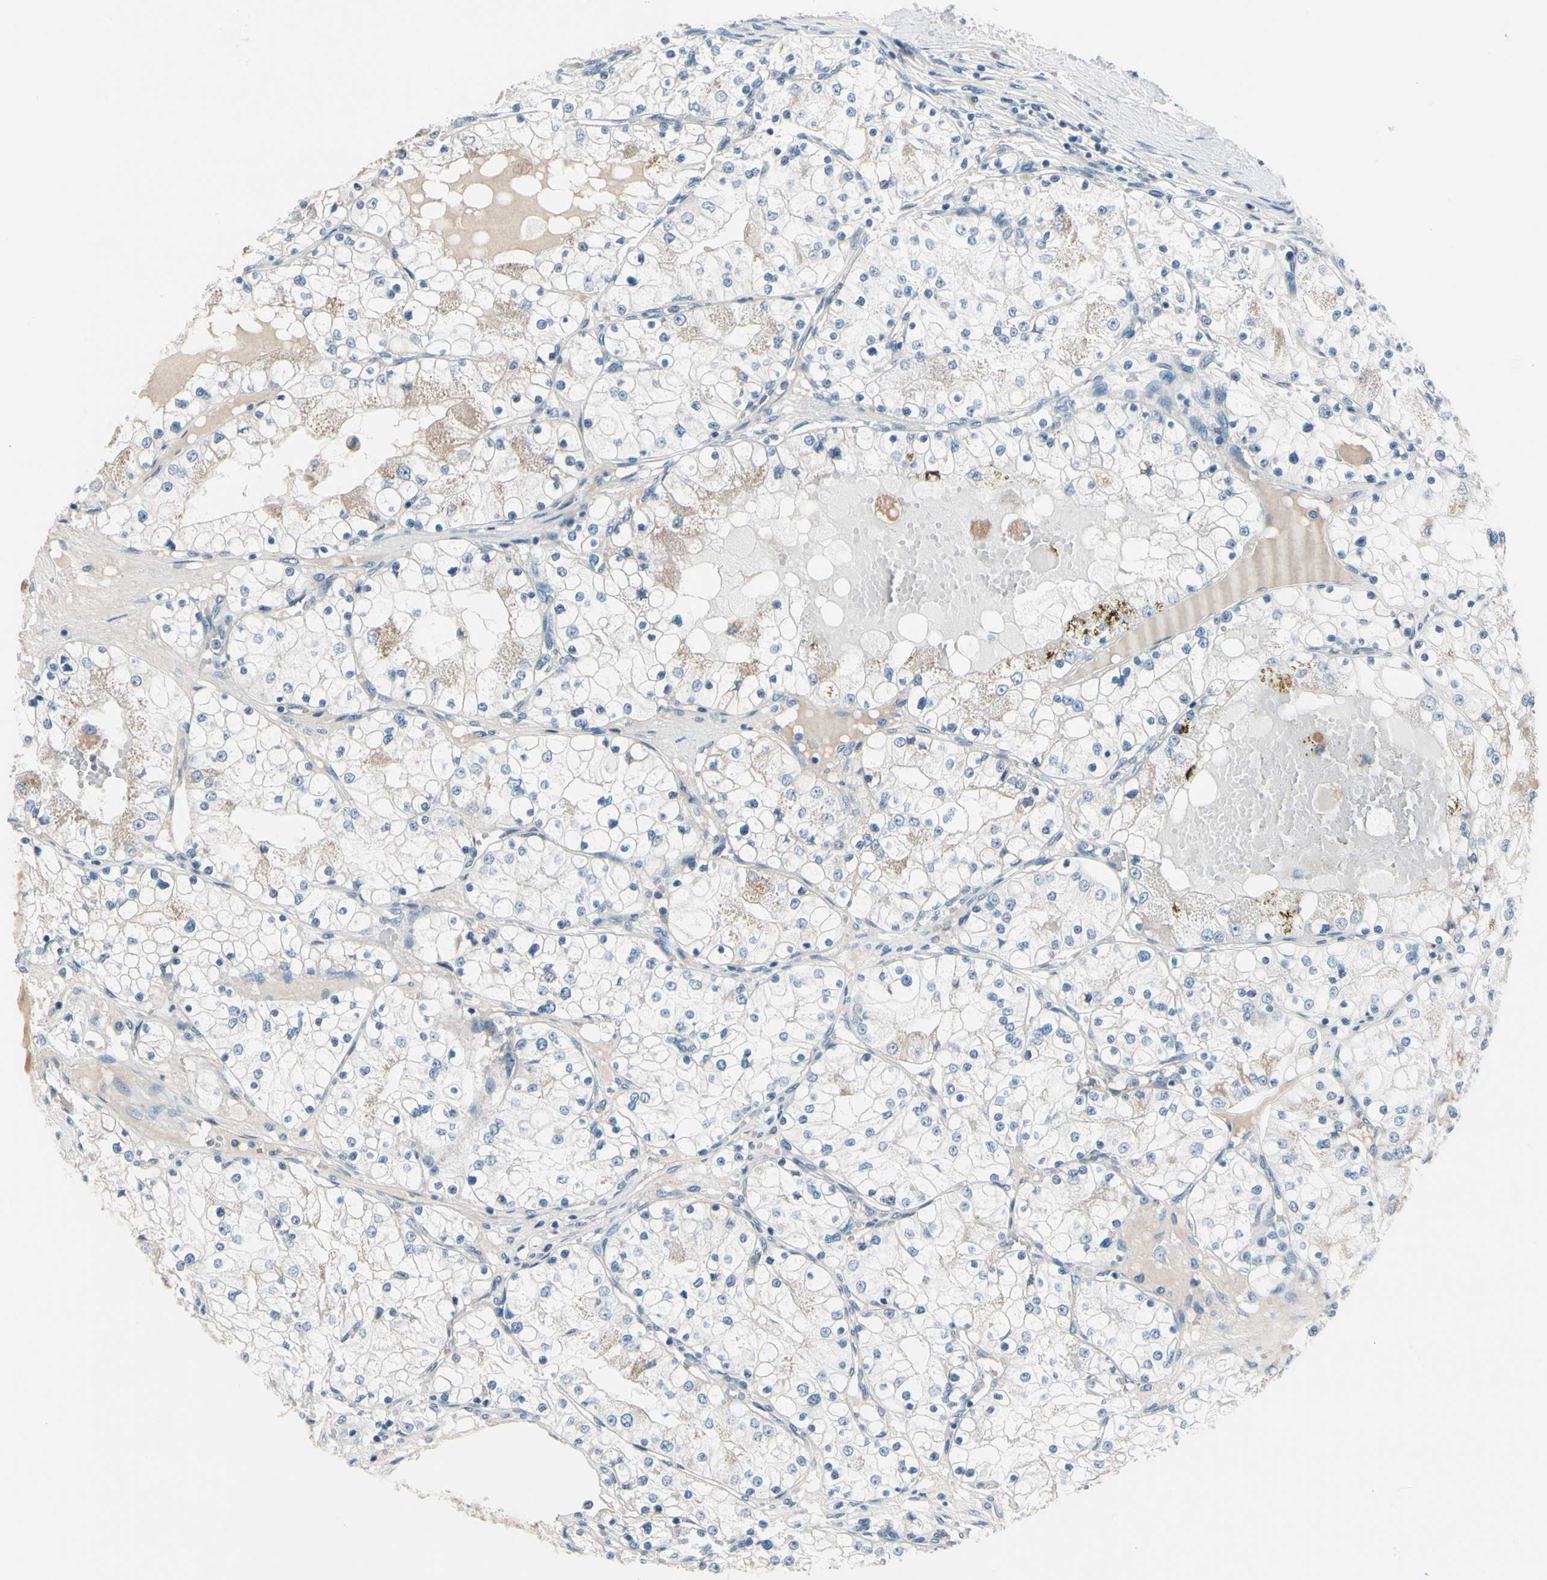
{"staining": {"intensity": "negative", "quantity": "none", "location": "none"}, "tissue": "renal cancer", "cell_type": "Tumor cells", "image_type": "cancer", "snomed": [{"axis": "morphology", "description": "Adenocarcinoma, NOS"}, {"axis": "topography", "description": "Kidney"}], "caption": "IHC histopathology image of human renal adenocarcinoma stained for a protein (brown), which displays no staining in tumor cells. The staining was performed using DAB to visualize the protein expression in brown, while the nuclei were stained in blue with hematoxylin (Magnification: 20x).", "gene": "PGR", "patient": {"sex": "male", "age": 68}}